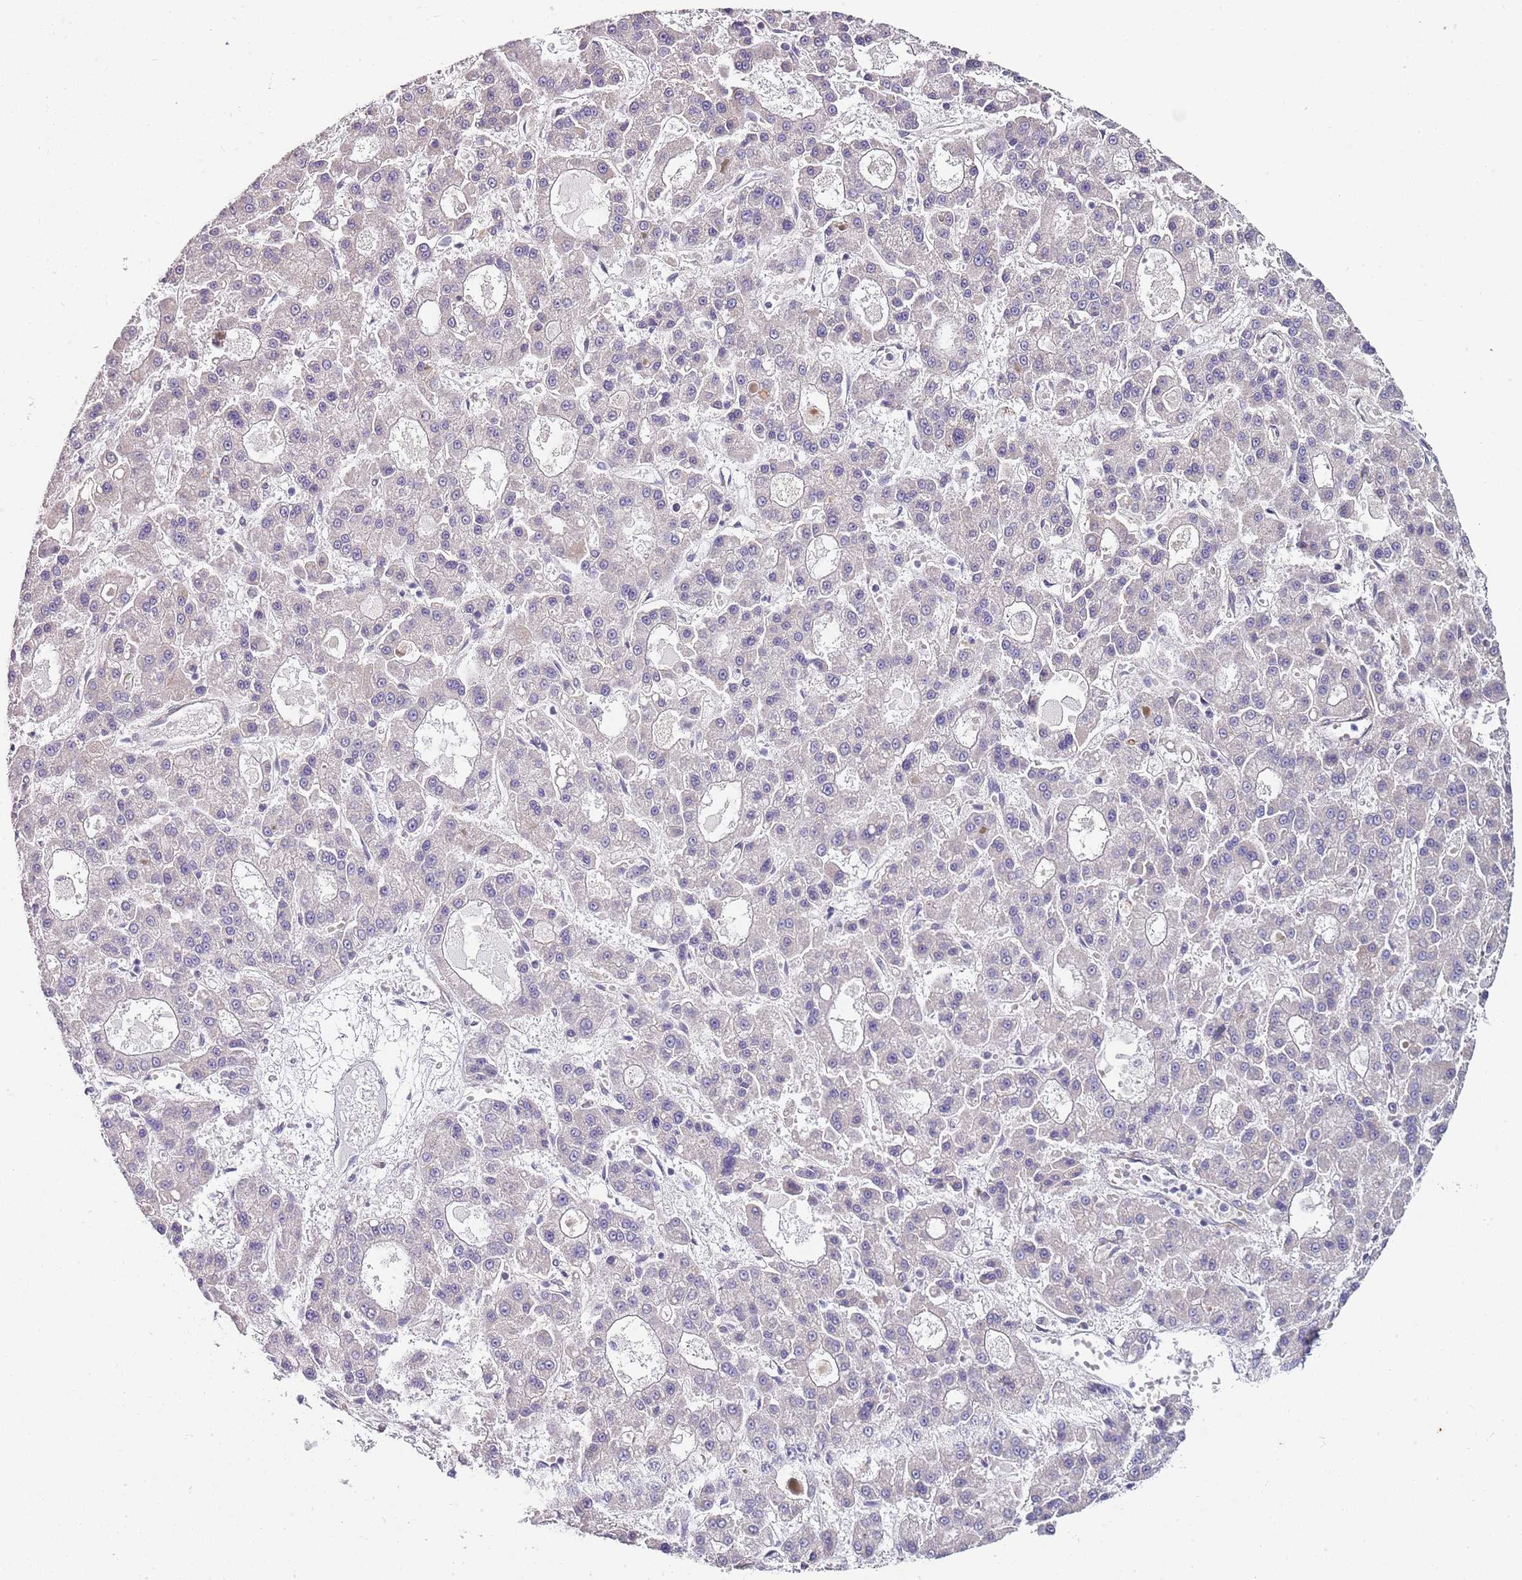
{"staining": {"intensity": "negative", "quantity": "none", "location": "none"}, "tissue": "liver cancer", "cell_type": "Tumor cells", "image_type": "cancer", "snomed": [{"axis": "morphology", "description": "Carcinoma, Hepatocellular, NOS"}, {"axis": "topography", "description": "Liver"}], "caption": "Tumor cells are negative for brown protein staining in hepatocellular carcinoma (liver).", "gene": "TBC1D9", "patient": {"sex": "male", "age": 70}}